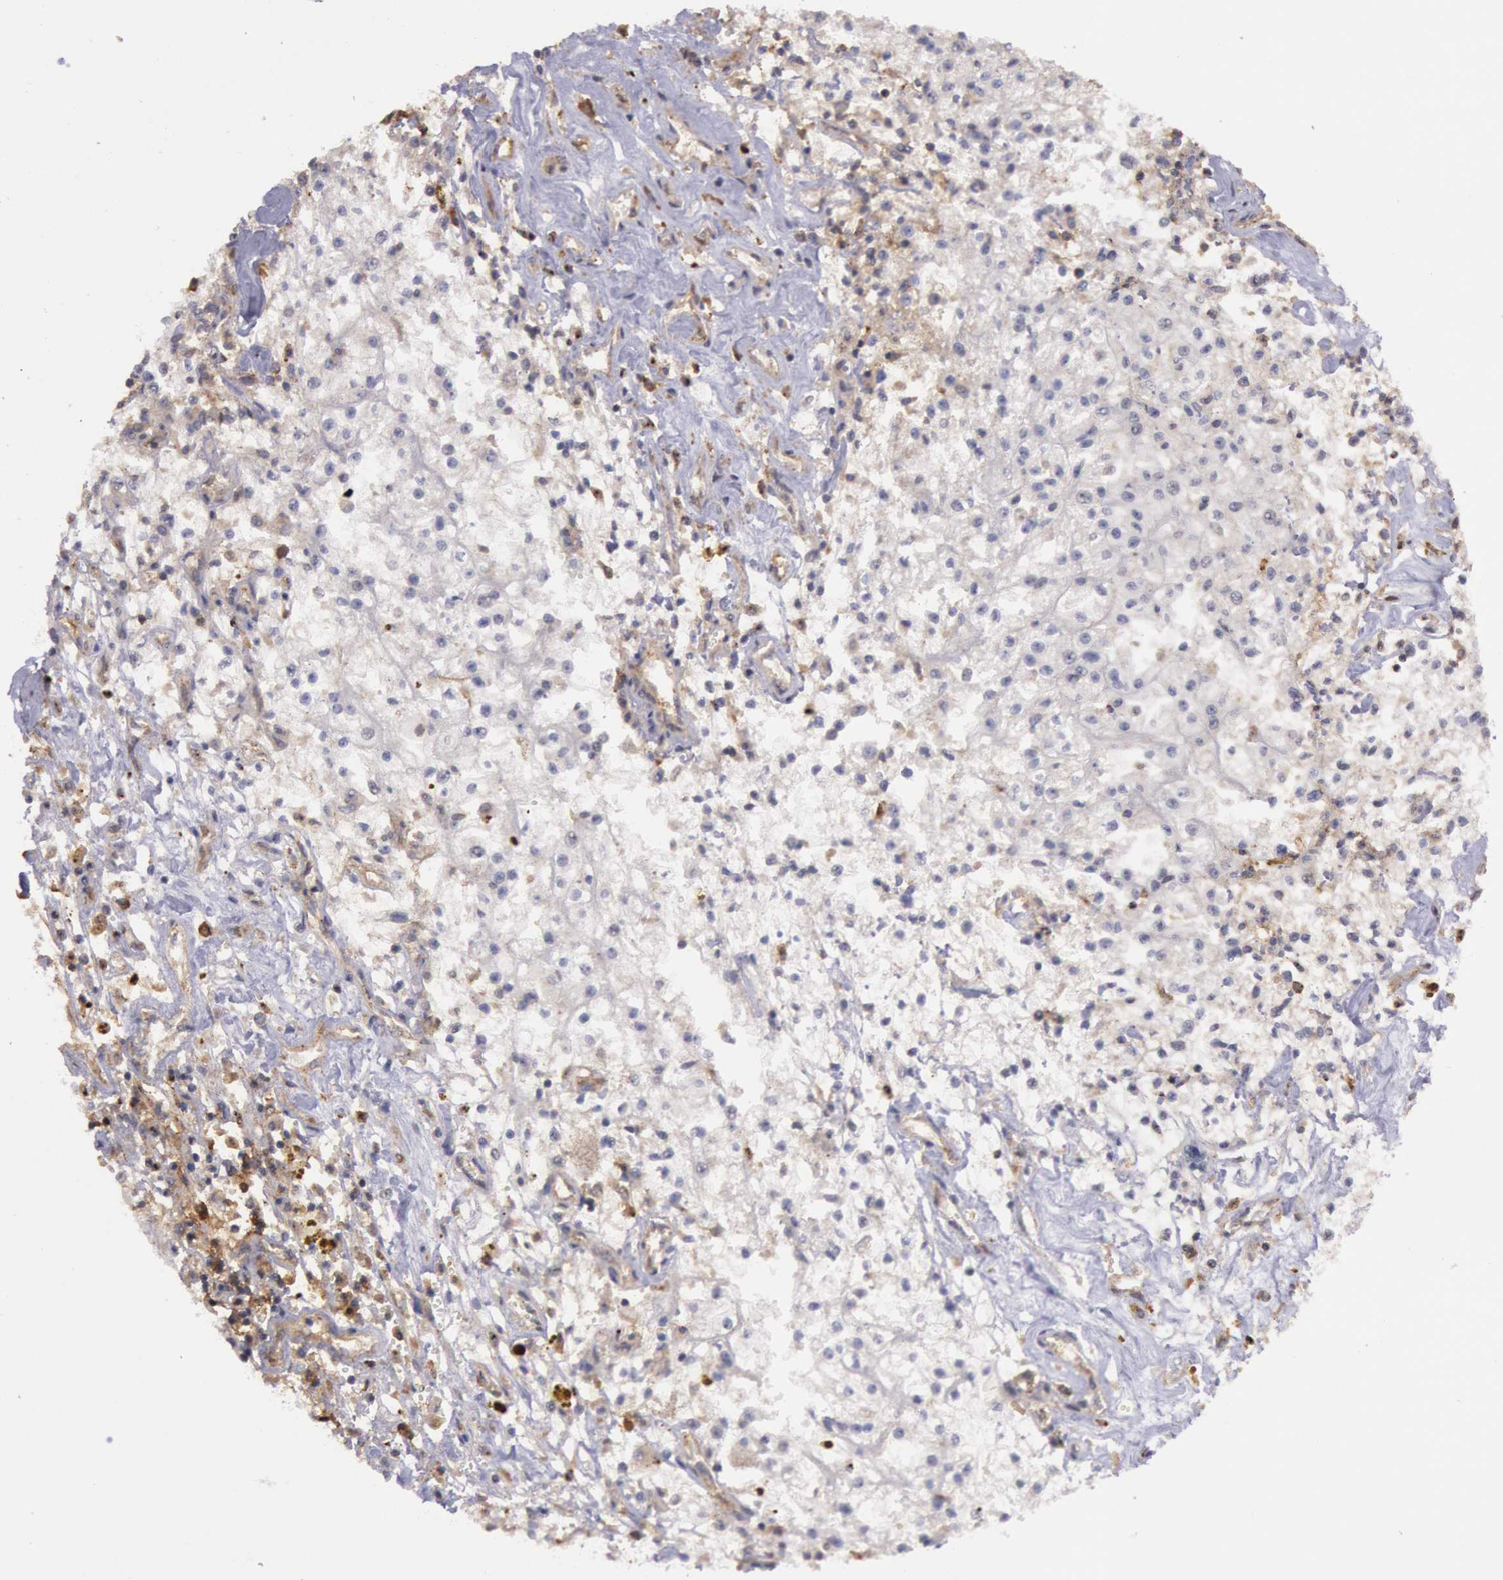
{"staining": {"intensity": "weak", "quantity": "<25%", "location": "cytoplasmic/membranous"}, "tissue": "renal cancer", "cell_type": "Tumor cells", "image_type": "cancer", "snomed": [{"axis": "morphology", "description": "Adenocarcinoma, NOS"}, {"axis": "topography", "description": "Kidney"}], "caption": "This is a image of IHC staining of adenocarcinoma (renal), which shows no staining in tumor cells.", "gene": "TRIB2", "patient": {"sex": "male", "age": 78}}